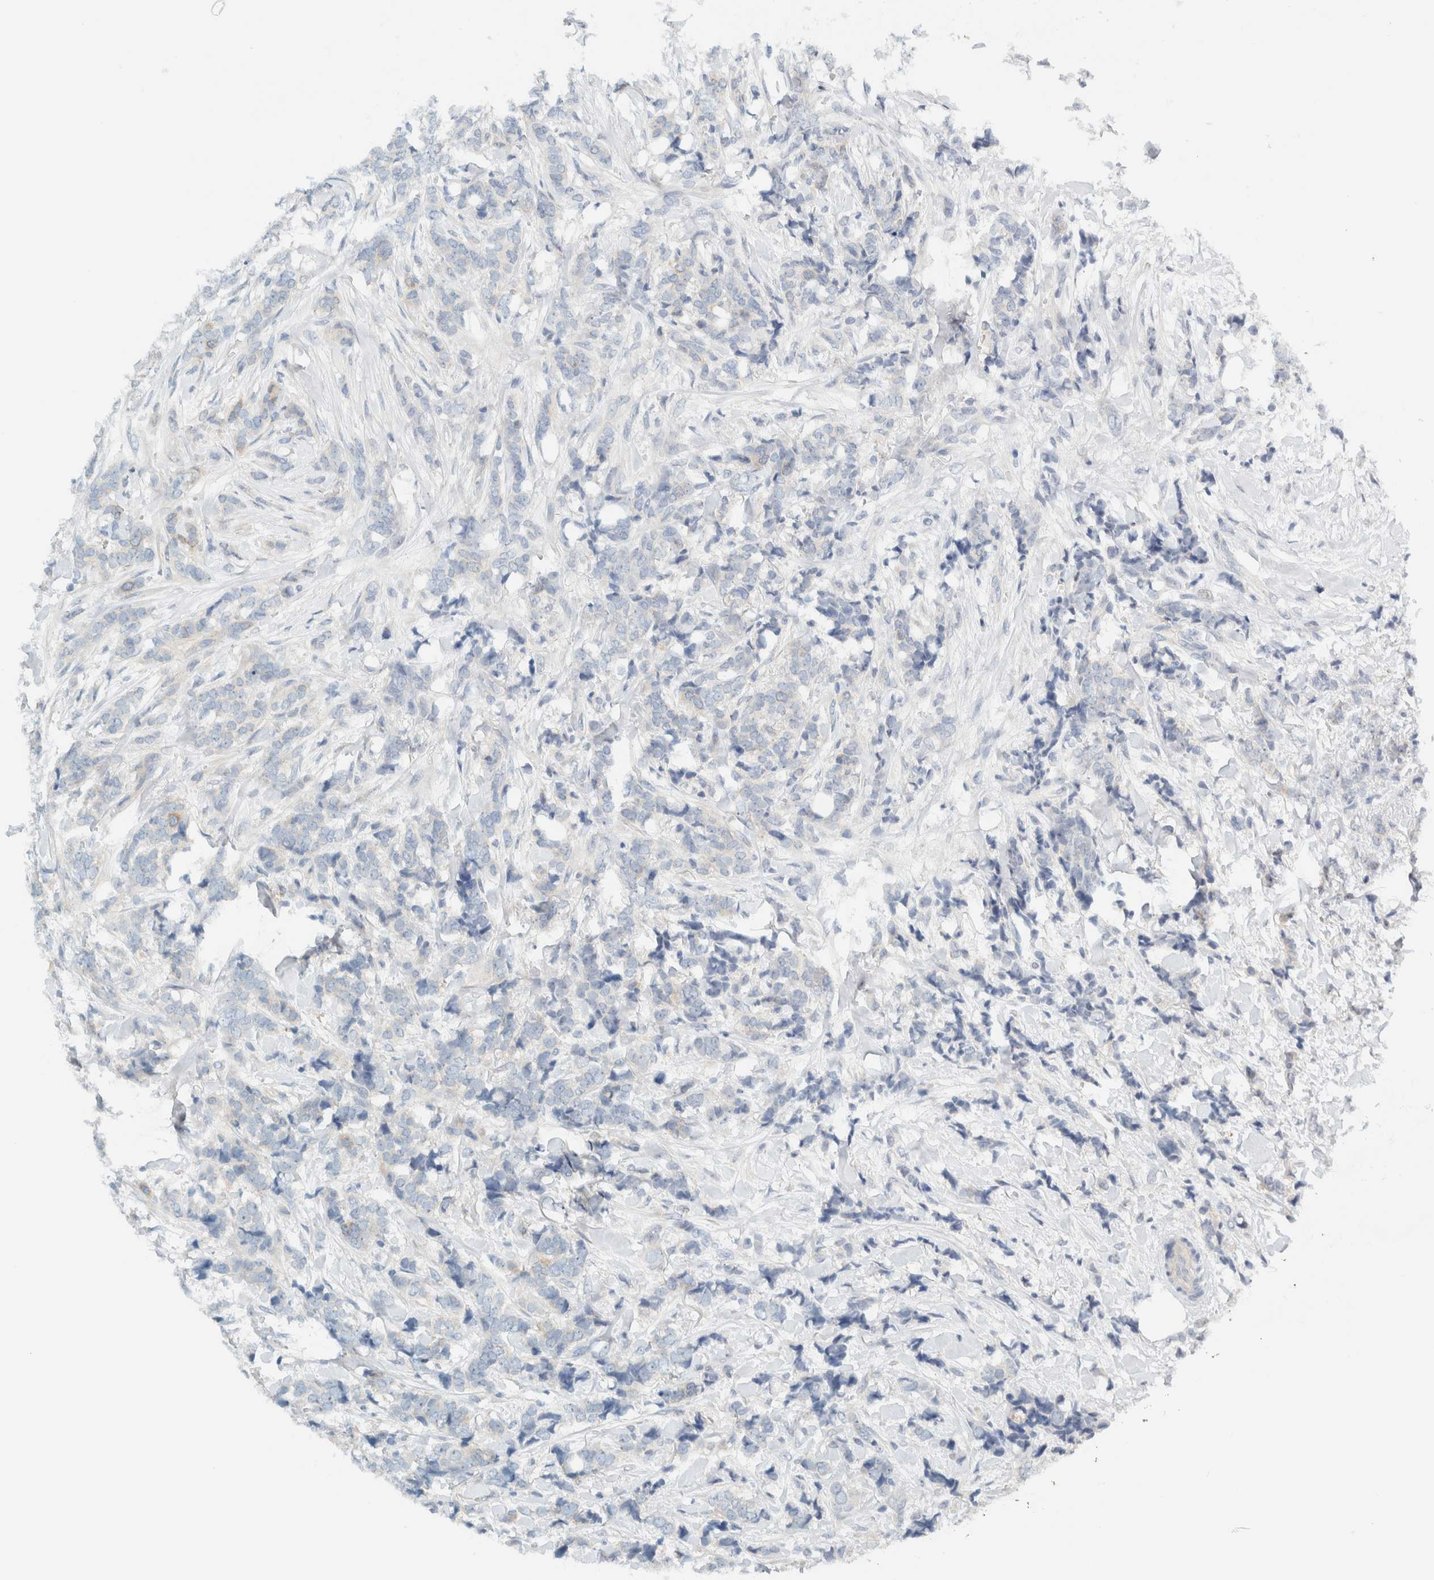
{"staining": {"intensity": "negative", "quantity": "none", "location": "none"}, "tissue": "breast cancer", "cell_type": "Tumor cells", "image_type": "cancer", "snomed": [{"axis": "morphology", "description": "Lobular carcinoma"}, {"axis": "topography", "description": "Skin"}, {"axis": "topography", "description": "Breast"}], "caption": "Photomicrograph shows no protein expression in tumor cells of breast lobular carcinoma tissue.", "gene": "NDE1", "patient": {"sex": "female", "age": 46}}